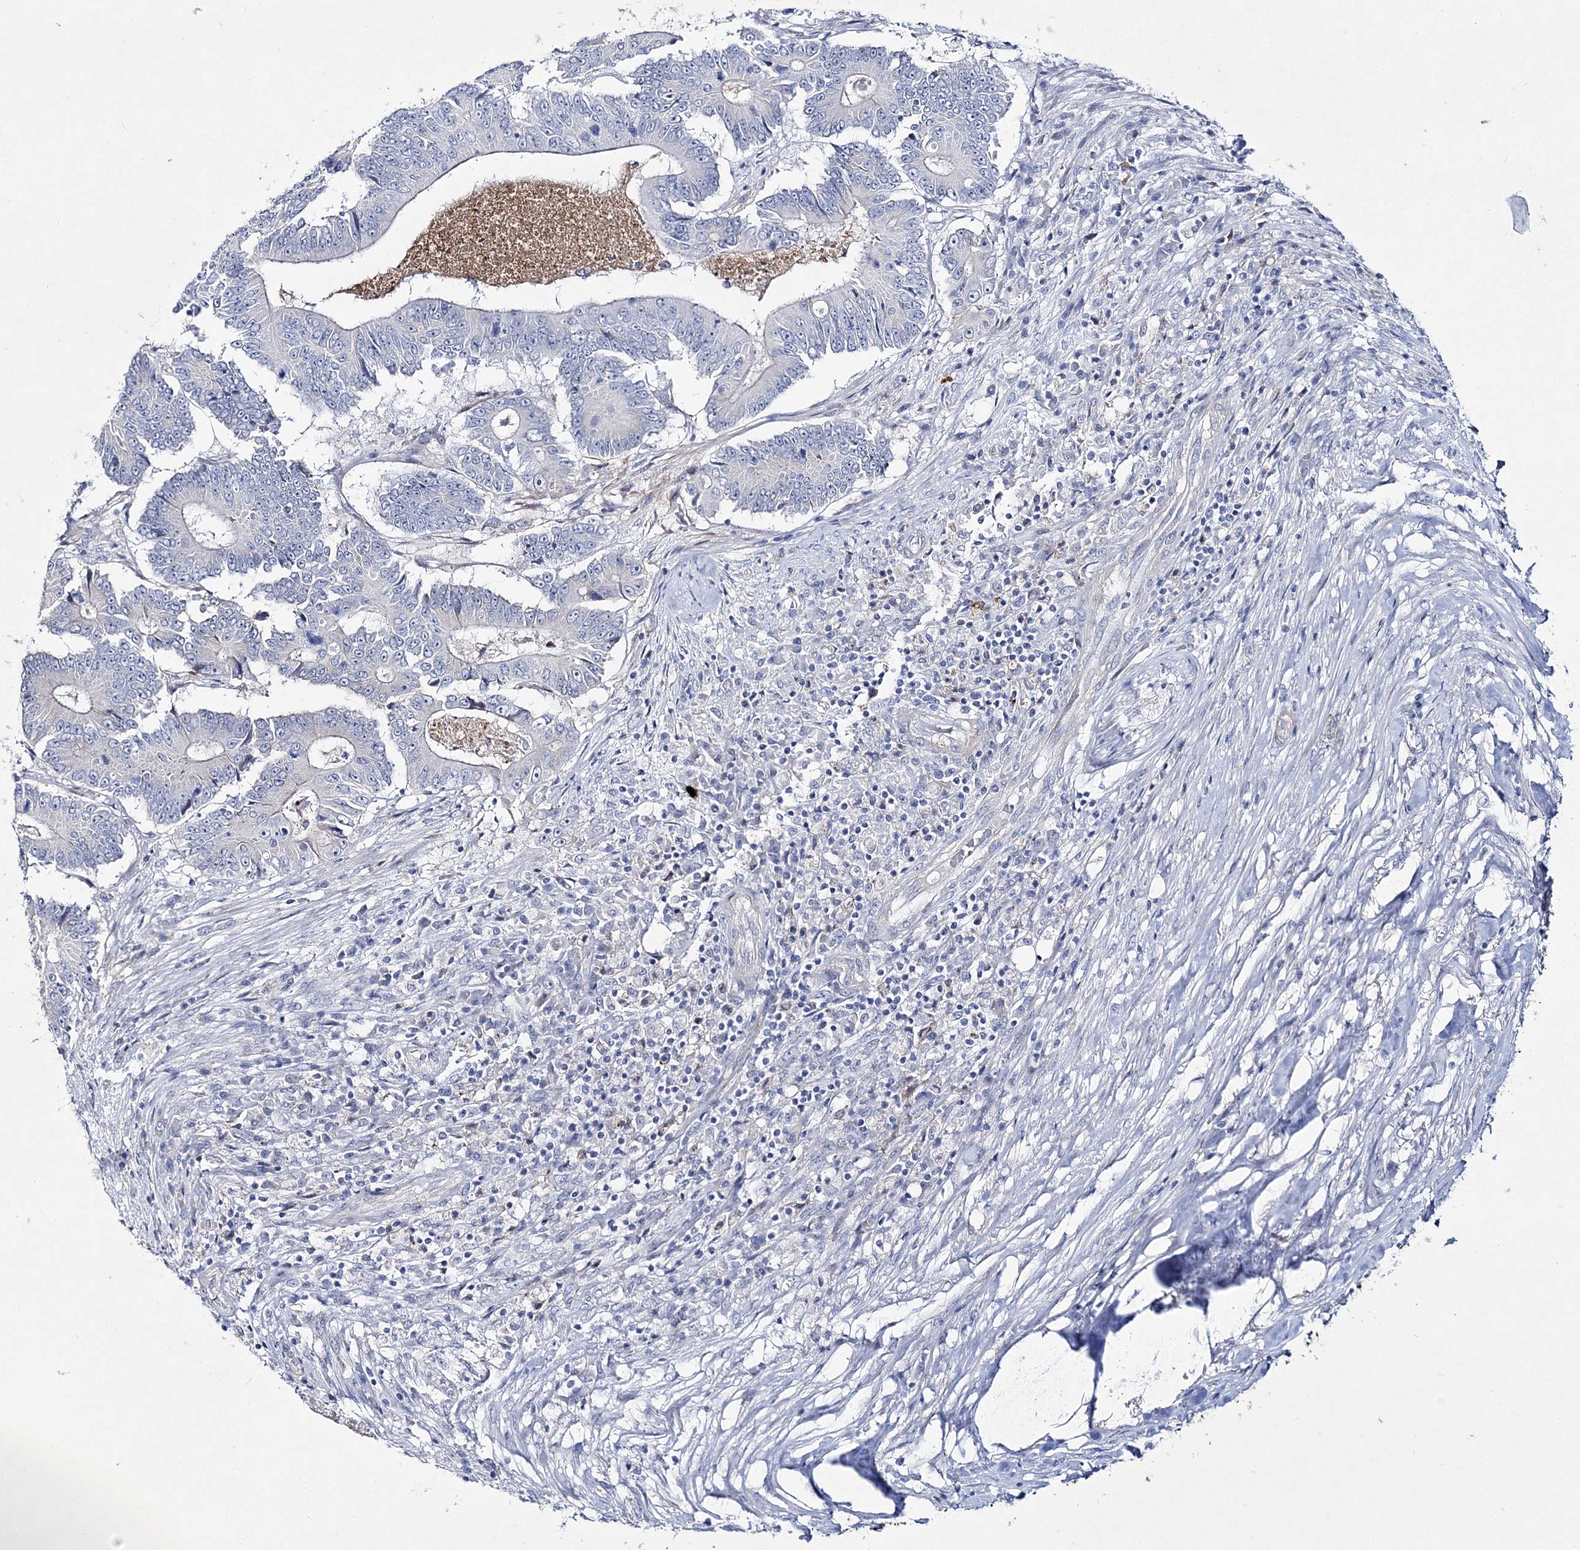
{"staining": {"intensity": "negative", "quantity": "none", "location": "none"}, "tissue": "colorectal cancer", "cell_type": "Tumor cells", "image_type": "cancer", "snomed": [{"axis": "morphology", "description": "Adenocarcinoma, NOS"}, {"axis": "topography", "description": "Colon"}], "caption": "The immunohistochemistry micrograph has no significant staining in tumor cells of colorectal adenocarcinoma tissue.", "gene": "ANO1", "patient": {"sex": "male", "age": 83}}